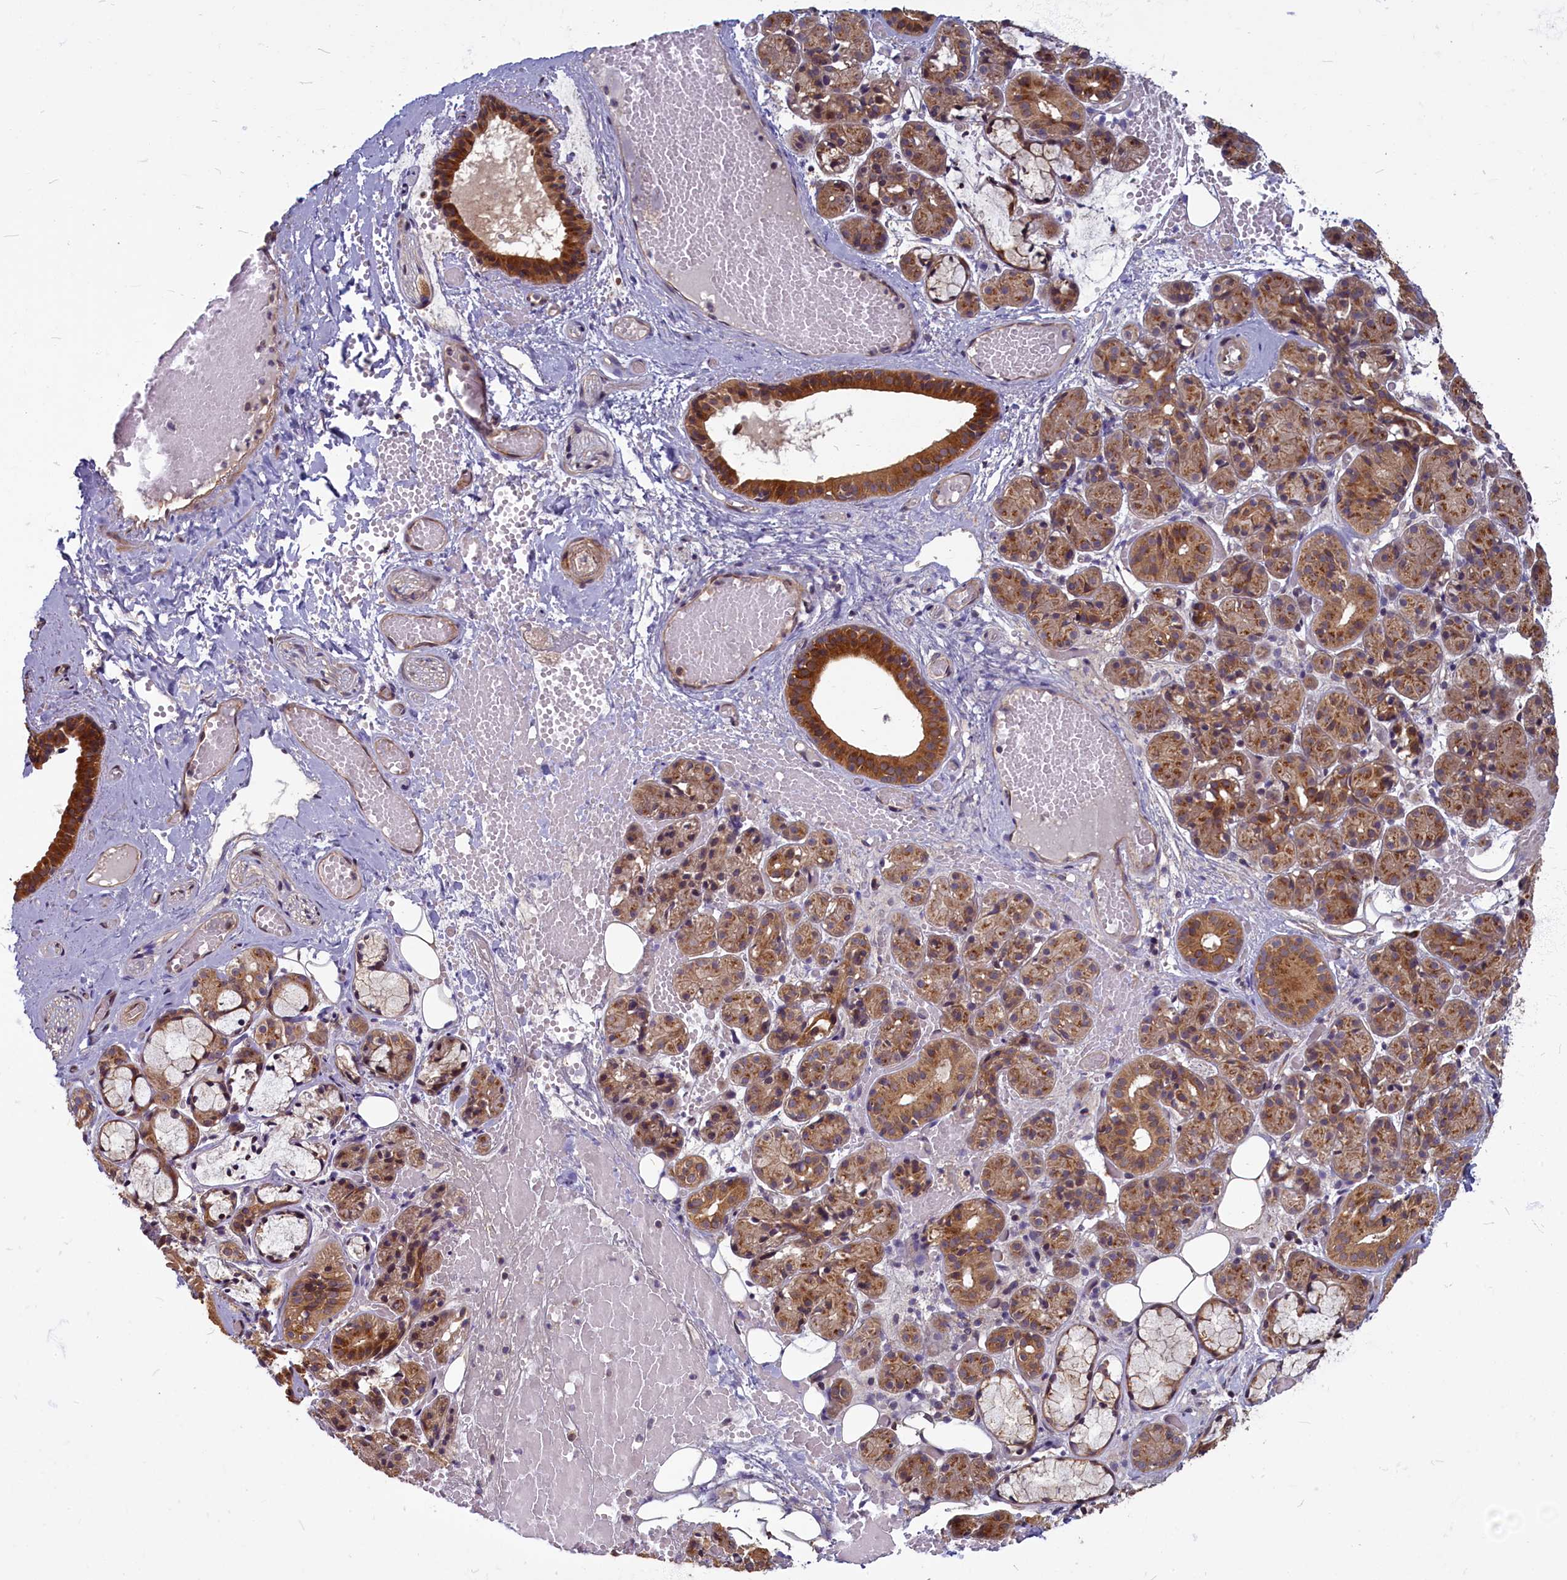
{"staining": {"intensity": "moderate", "quantity": "25%-75%", "location": "cytoplasmic/membranous,nuclear"}, "tissue": "salivary gland", "cell_type": "Glandular cells", "image_type": "normal", "snomed": [{"axis": "morphology", "description": "Normal tissue, NOS"}, {"axis": "topography", "description": "Salivary gland"}], "caption": "Protein staining demonstrates moderate cytoplasmic/membranous,nuclear positivity in approximately 25%-75% of glandular cells in benign salivary gland.", "gene": "ENSG00000274944", "patient": {"sex": "male", "age": 63}}